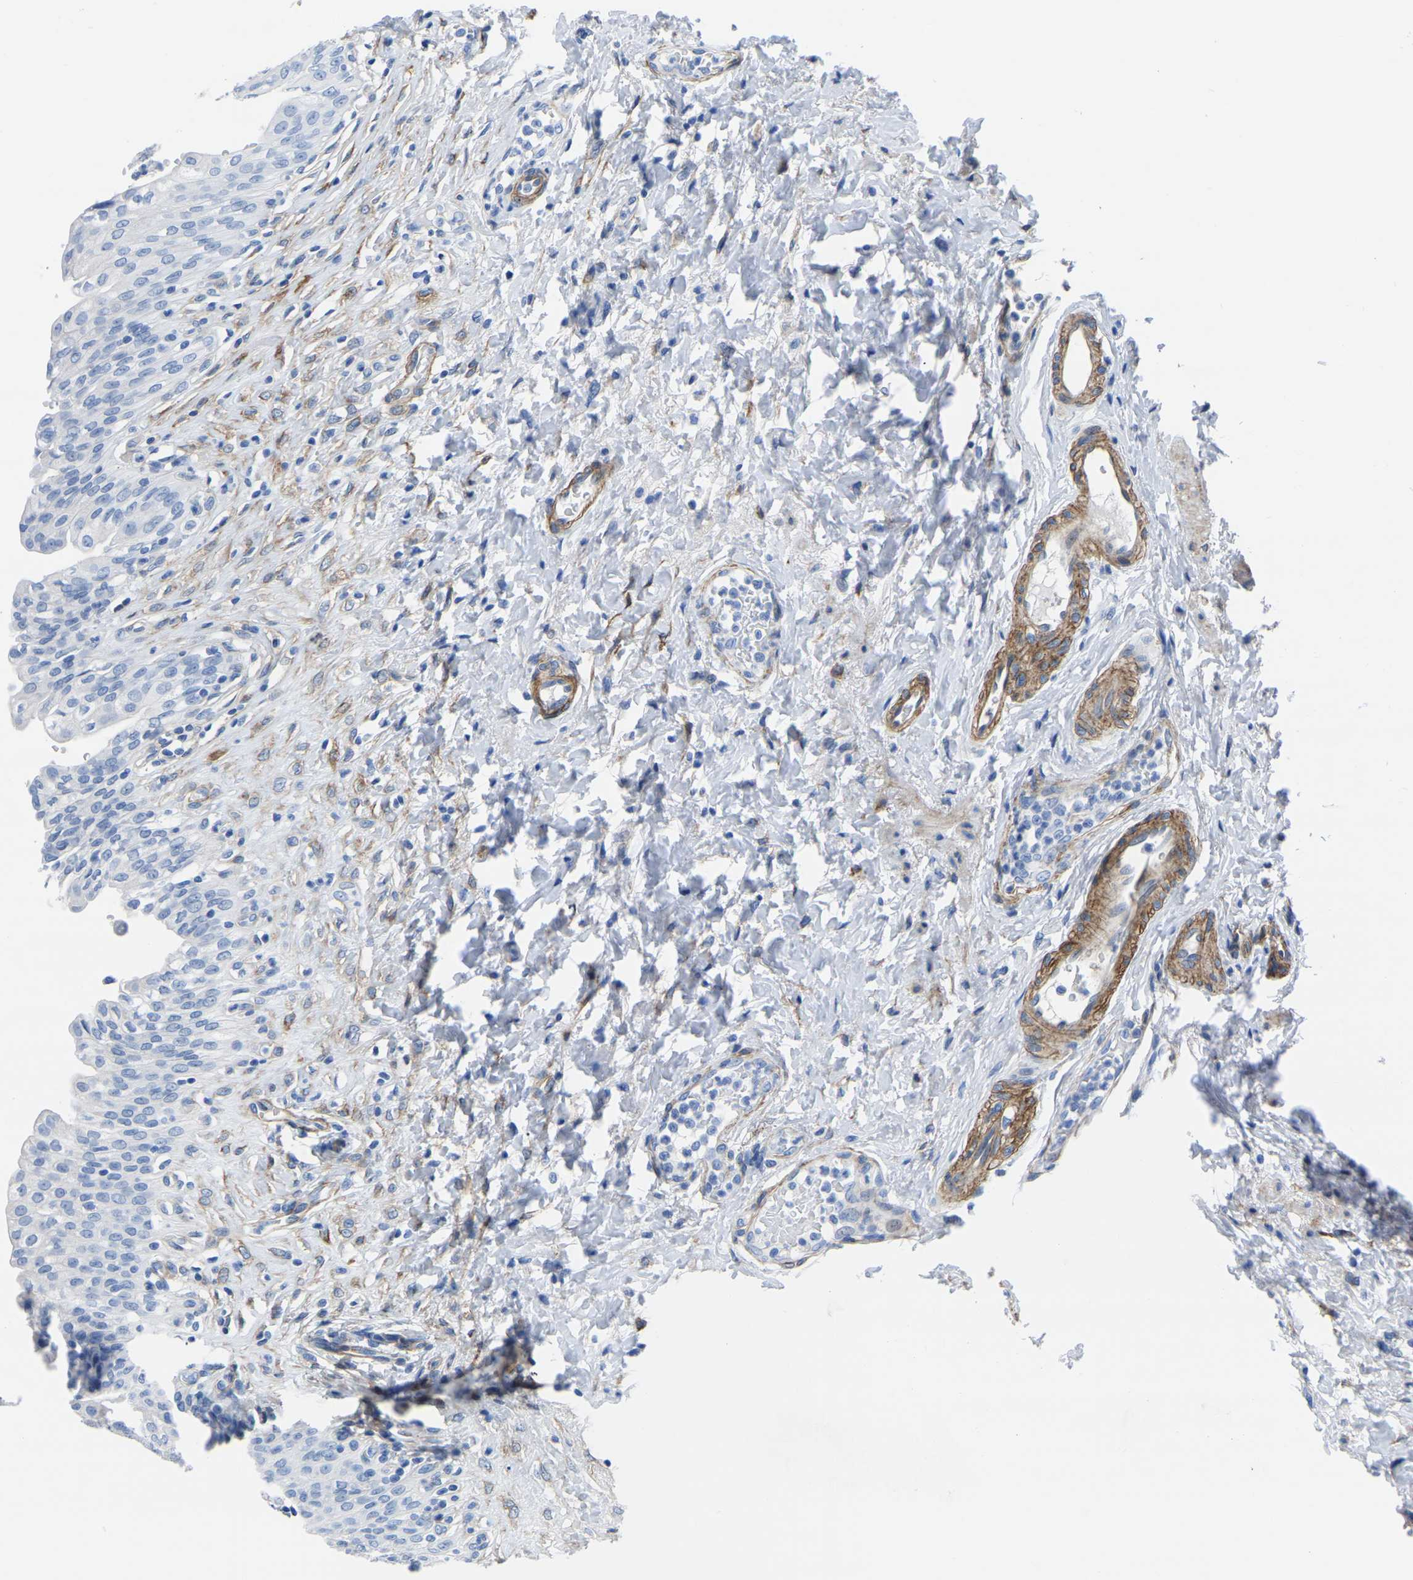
{"staining": {"intensity": "negative", "quantity": "none", "location": "none"}, "tissue": "urinary bladder", "cell_type": "Urothelial cells", "image_type": "normal", "snomed": [{"axis": "morphology", "description": "Urothelial carcinoma, High grade"}, {"axis": "topography", "description": "Urinary bladder"}], "caption": "Immunohistochemical staining of normal human urinary bladder demonstrates no significant staining in urothelial cells. (DAB (3,3'-diaminobenzidine) IHC with hematoxylin counter stain).", "gene": "SLC45A3", "patient": {"sex": "male", "age": 46}}